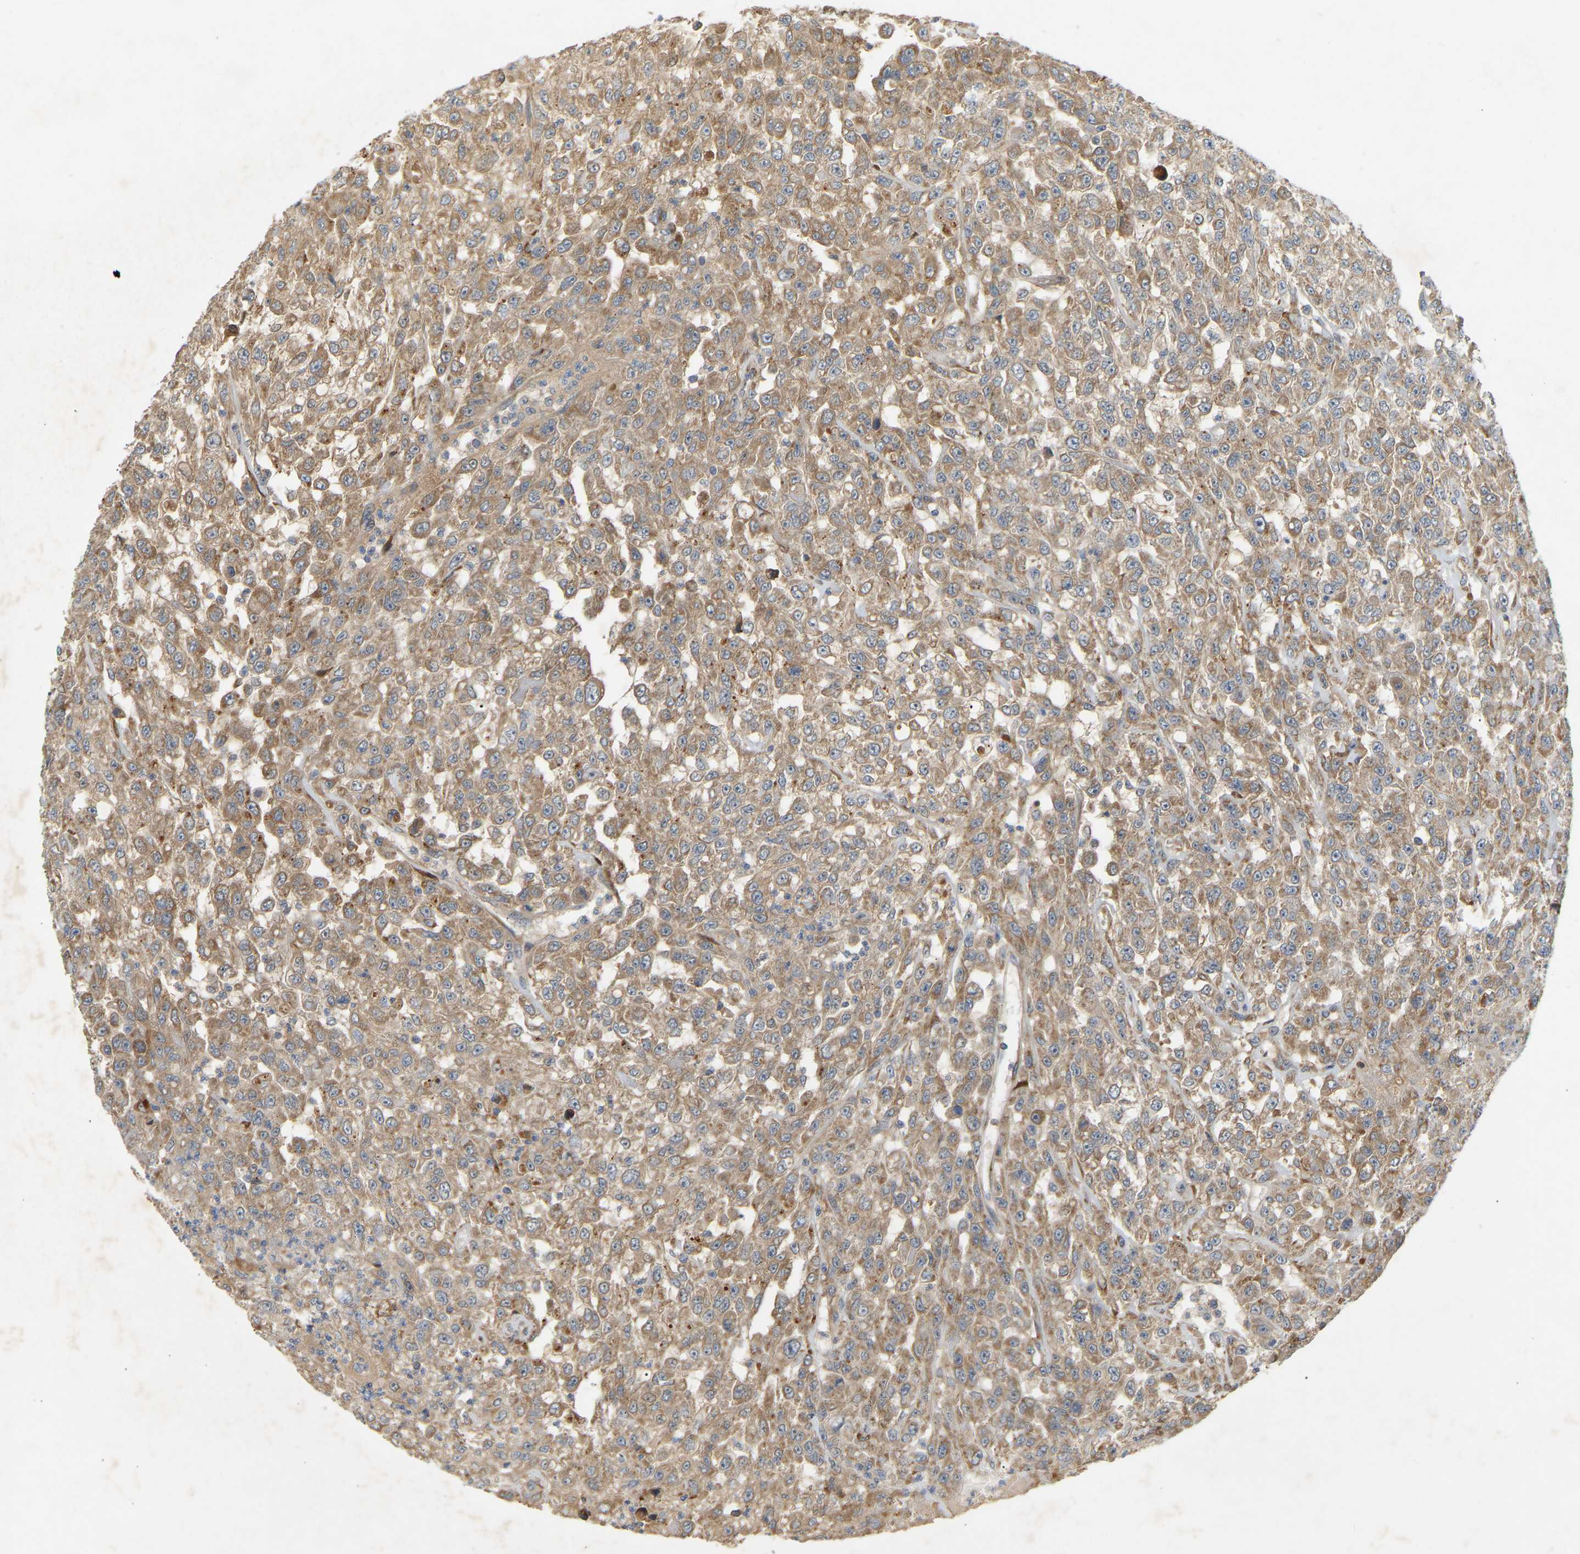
{"staining": {"intensity": "moderate", "quantity": "25%-75%", "location": "cytoplasmic/membranous"}, "tissue": "urothelial cancer", "cell_type": "Tumor cells", "image_type": "cancer", "snomed": [{"axis": "morphology", "description": "Urothelial carcinoma, High grade"}, {"axis": "topography", "description": "Urinary bladder"}], "caption": "Protein positivity by immunohistochemistry (IHC) displays moderate cytoplasmic/membranous expression in about 25%-75% of tumor cells in urothelial carcinoma (high-grade). (Stains: DAB in brown, nuclei in blue, Microscopy: brightfield microscopy at high magnification).", "gene": "PTCD1", "patient": {"sex": "male", "age": 46}}